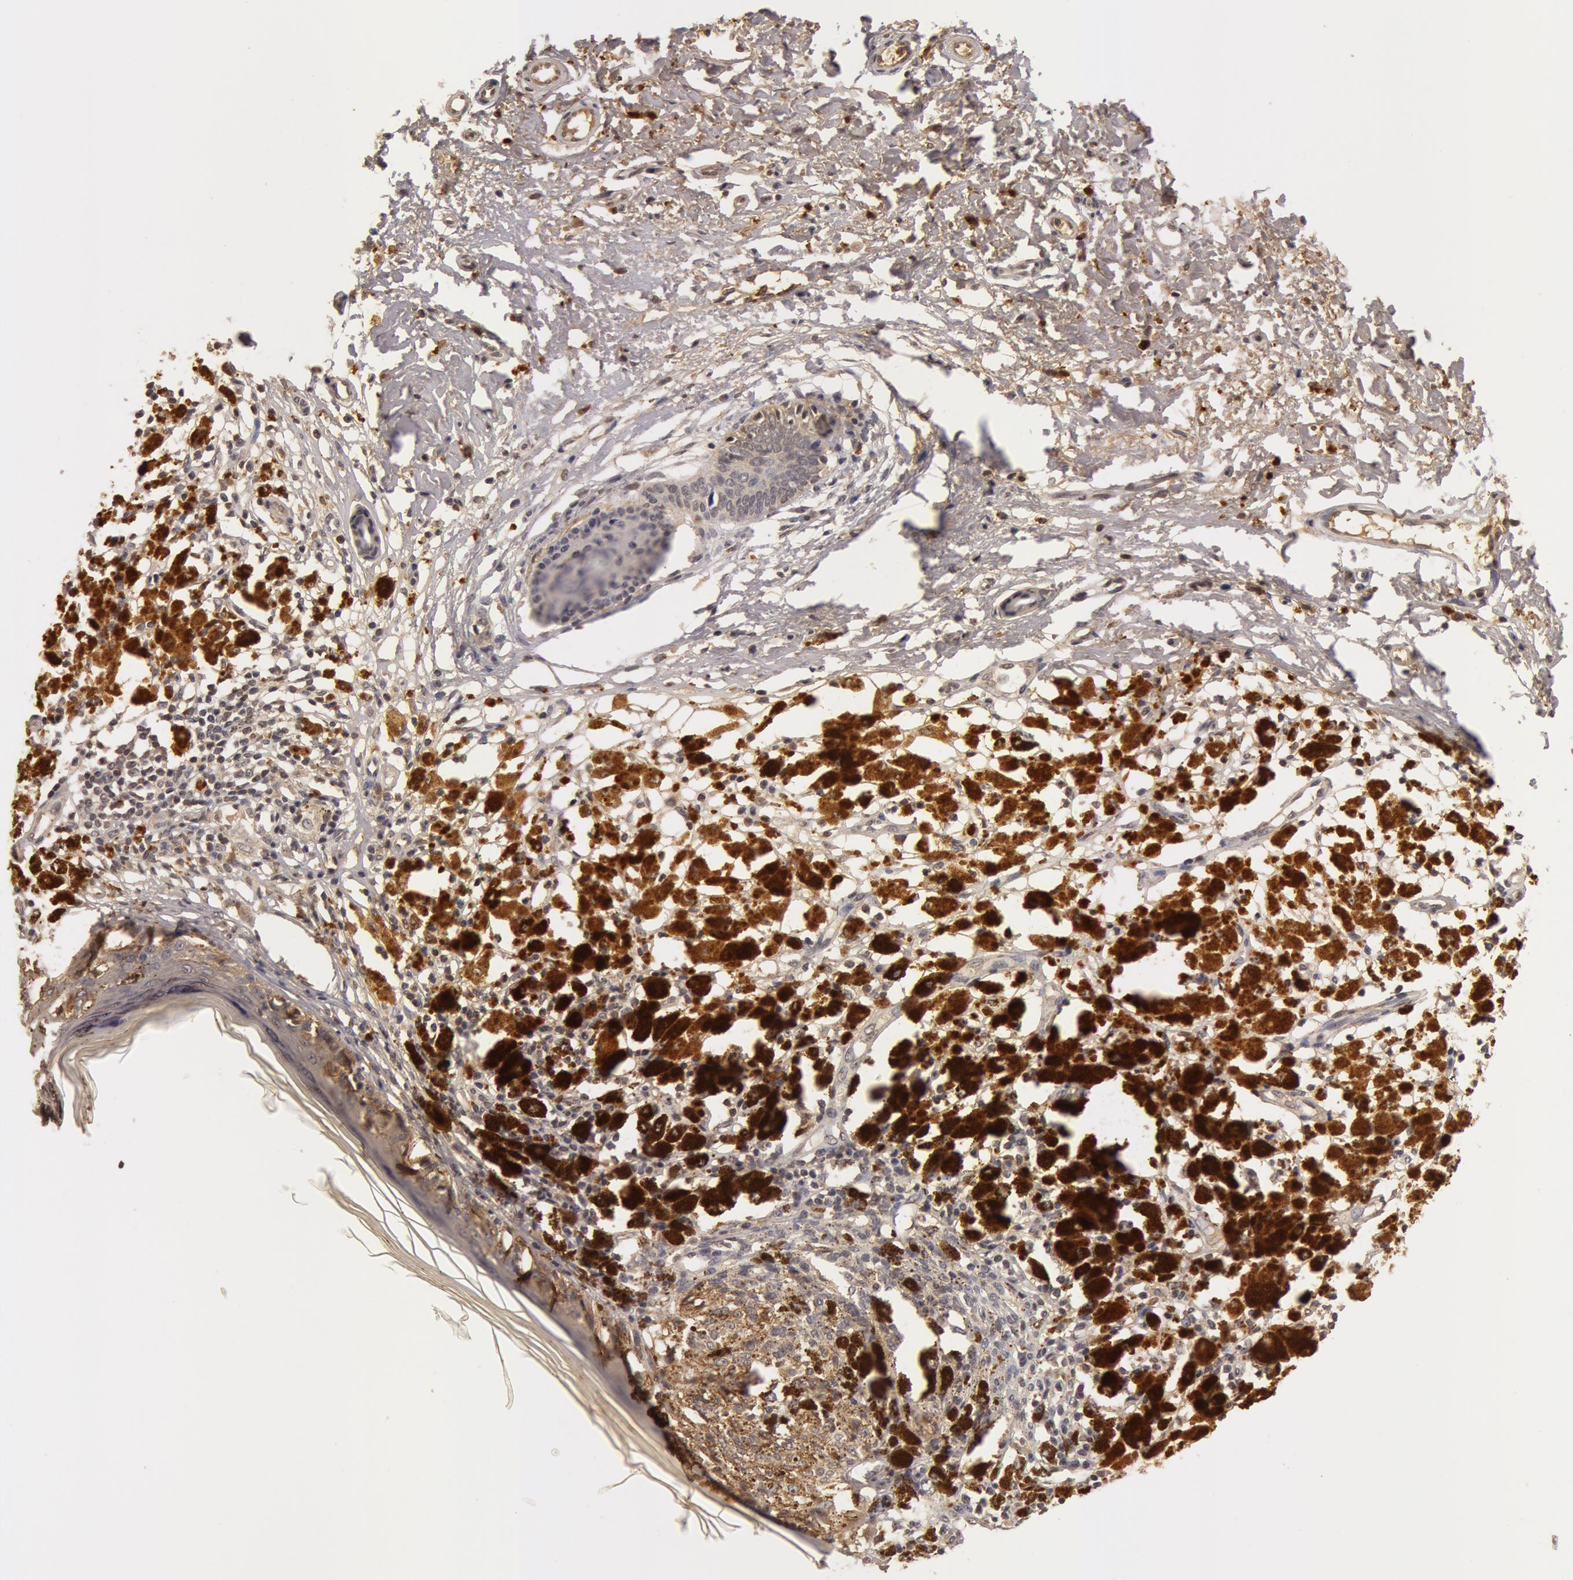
{"staining": {"intensity": "moderate", "quantity": ">75%", "location": "cytoplasmic/membranous"}, "tissue": "melanoma", "cell_type": "Tumor cells", "image_type": "cancer", "snomed": [{"axis": "morphology", "description": "Malignant melanoma, NOS"}, {"axis": "topography", "description": "Skin"}], "caption": "Tumor cells show medium levels of moderate cytoplasmic/membranous staining in approximately >75% of cells in human melanoma.", "gene": "BCHE", "patient": {"sex": "male", "age": 88}}